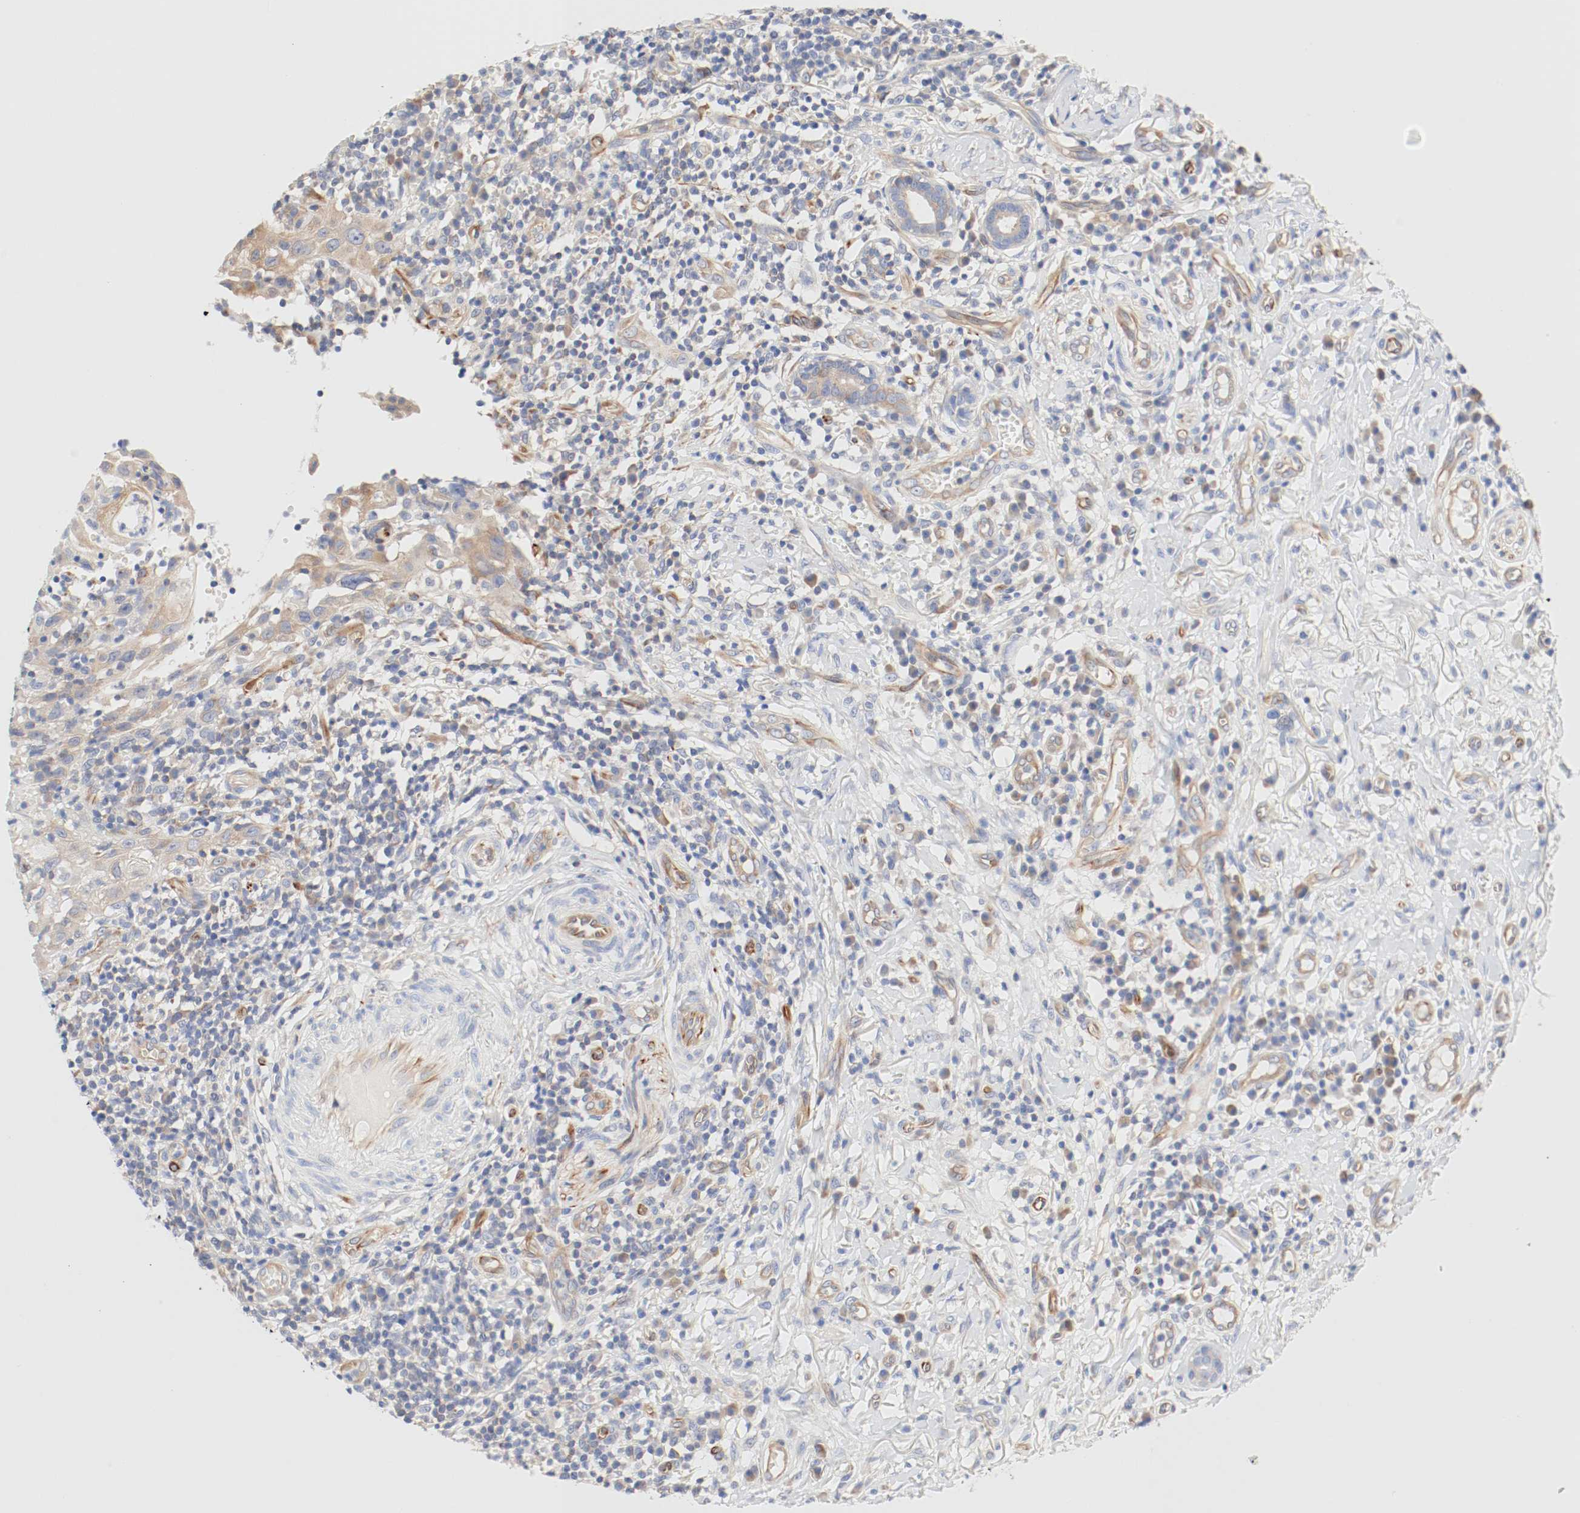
{"staining": {"intensity": "moderate", "quantity": "25%-75%", "location": "cytoplasmic/membranous"}, "tissue": "thyroid cancer", "cell_type": "Tumor cells", "image_type": "cancer", "snomed": [{"axis": "morphology", "description": "Carcinoma, NOS"}, {"axis": "topography", "description": "Thyroid gland"}], "caption": "Tumor cells display medium levels of moderate cytoplasmic/membranous staining in approximately 25%-75% of cells in thyroid cancer. Using DAB (brown) and hematoxylin (blue) stains, captured at high magnification using brightfield microscopy.", "gene": "GIT1", "patient": {"sex": "female", "age": 77}}